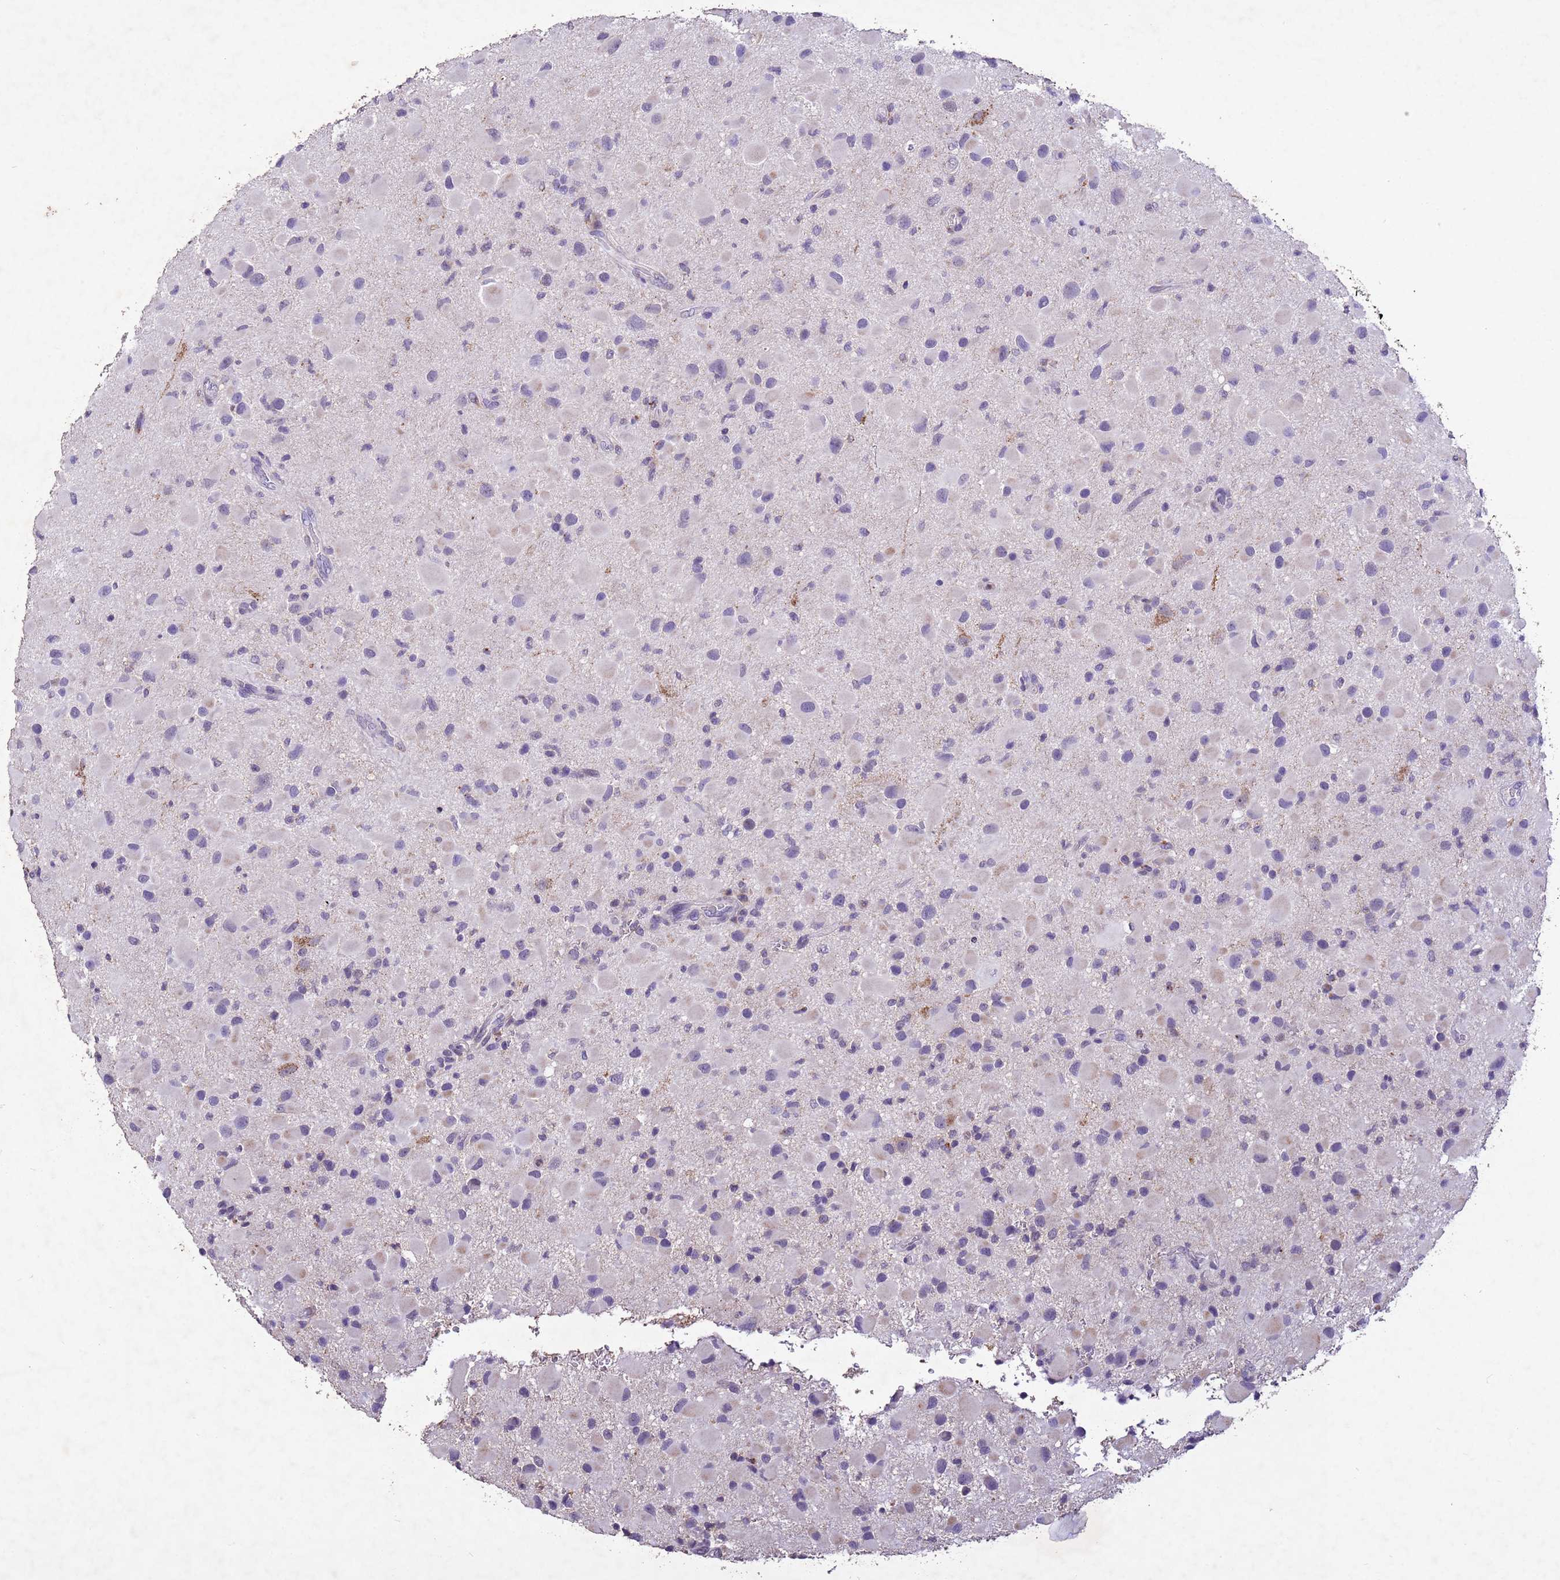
{"staining": {"intensity": "negative", "quantity": "none", "location": "none"}, "tissue": "glioma", "cell_type": "Tumor cells", "image_type": "cancer", "snomed": [{"axis": "morphology", "description": "Glioma, malignant, Low grade"}, {"axis": "topography", "description": "Brain"}], "caption": "The immunohistochemistry (IHC) histopathology image has no significant staining in tumor cells of glioma tissue.", "gene": "NLRP11", "patient": {"sex": "female", "age": 32}}